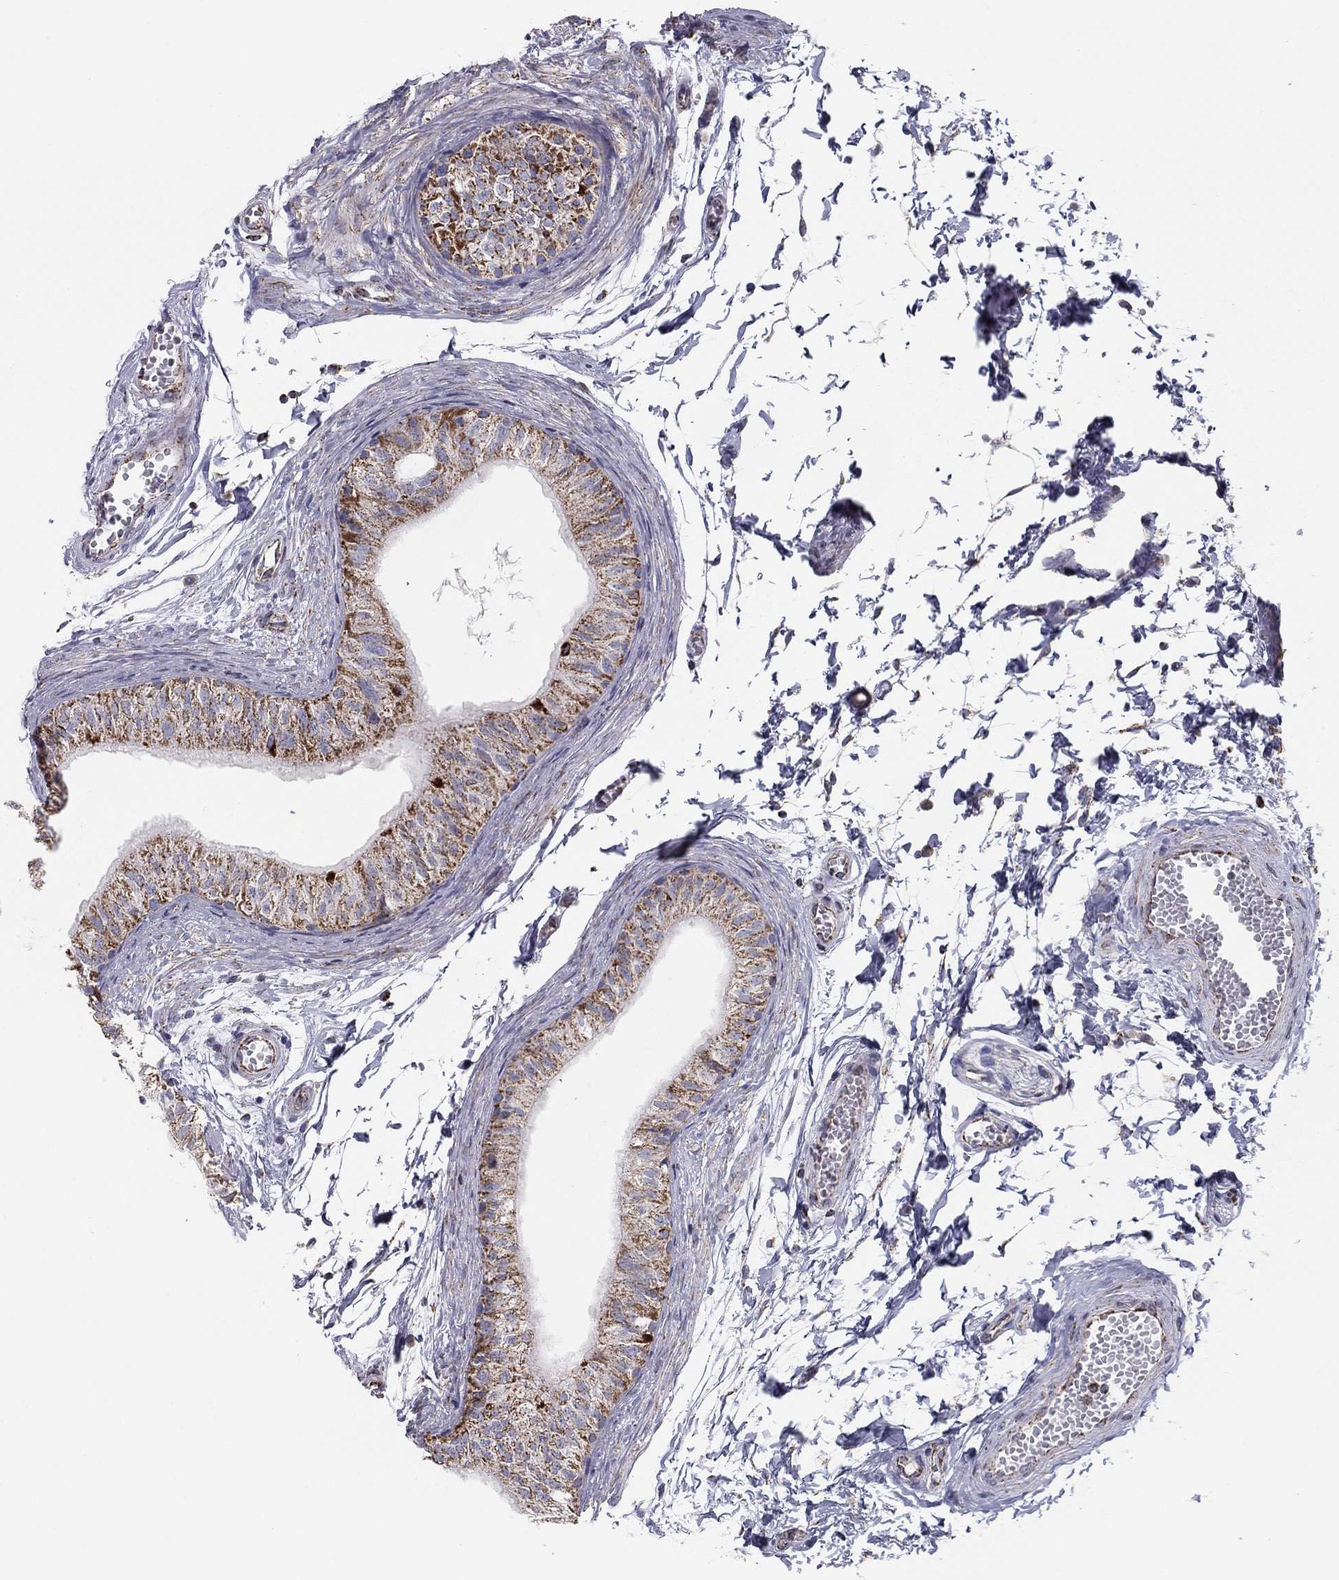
{"staining": {"intensity": "moderate", "quantity": ">75%", "location": "cytoplasmic/membranous"}, "tissue": "epididymis", "cell_type": "Glandular cells", "image_type": "normal", "snomed": [{"axis": "morphology", "description": "Normal tissue, NOS"}, {"axis": "topography", "description": "Epididymis"}], "caption": "Immunohistochemical staining of unremarkable human epididymis reveals moderate cytoplasmic/membranous protein expression in about >75% of glandular cells. The staining was performed using DAB (3,3'-diaminobenzidine), with brown indicating positive protein expression. Nuclei are stained blue with hematoxylin.", "gene": "NDUFV1", "patient": {"sex": "male", "age": 22}}